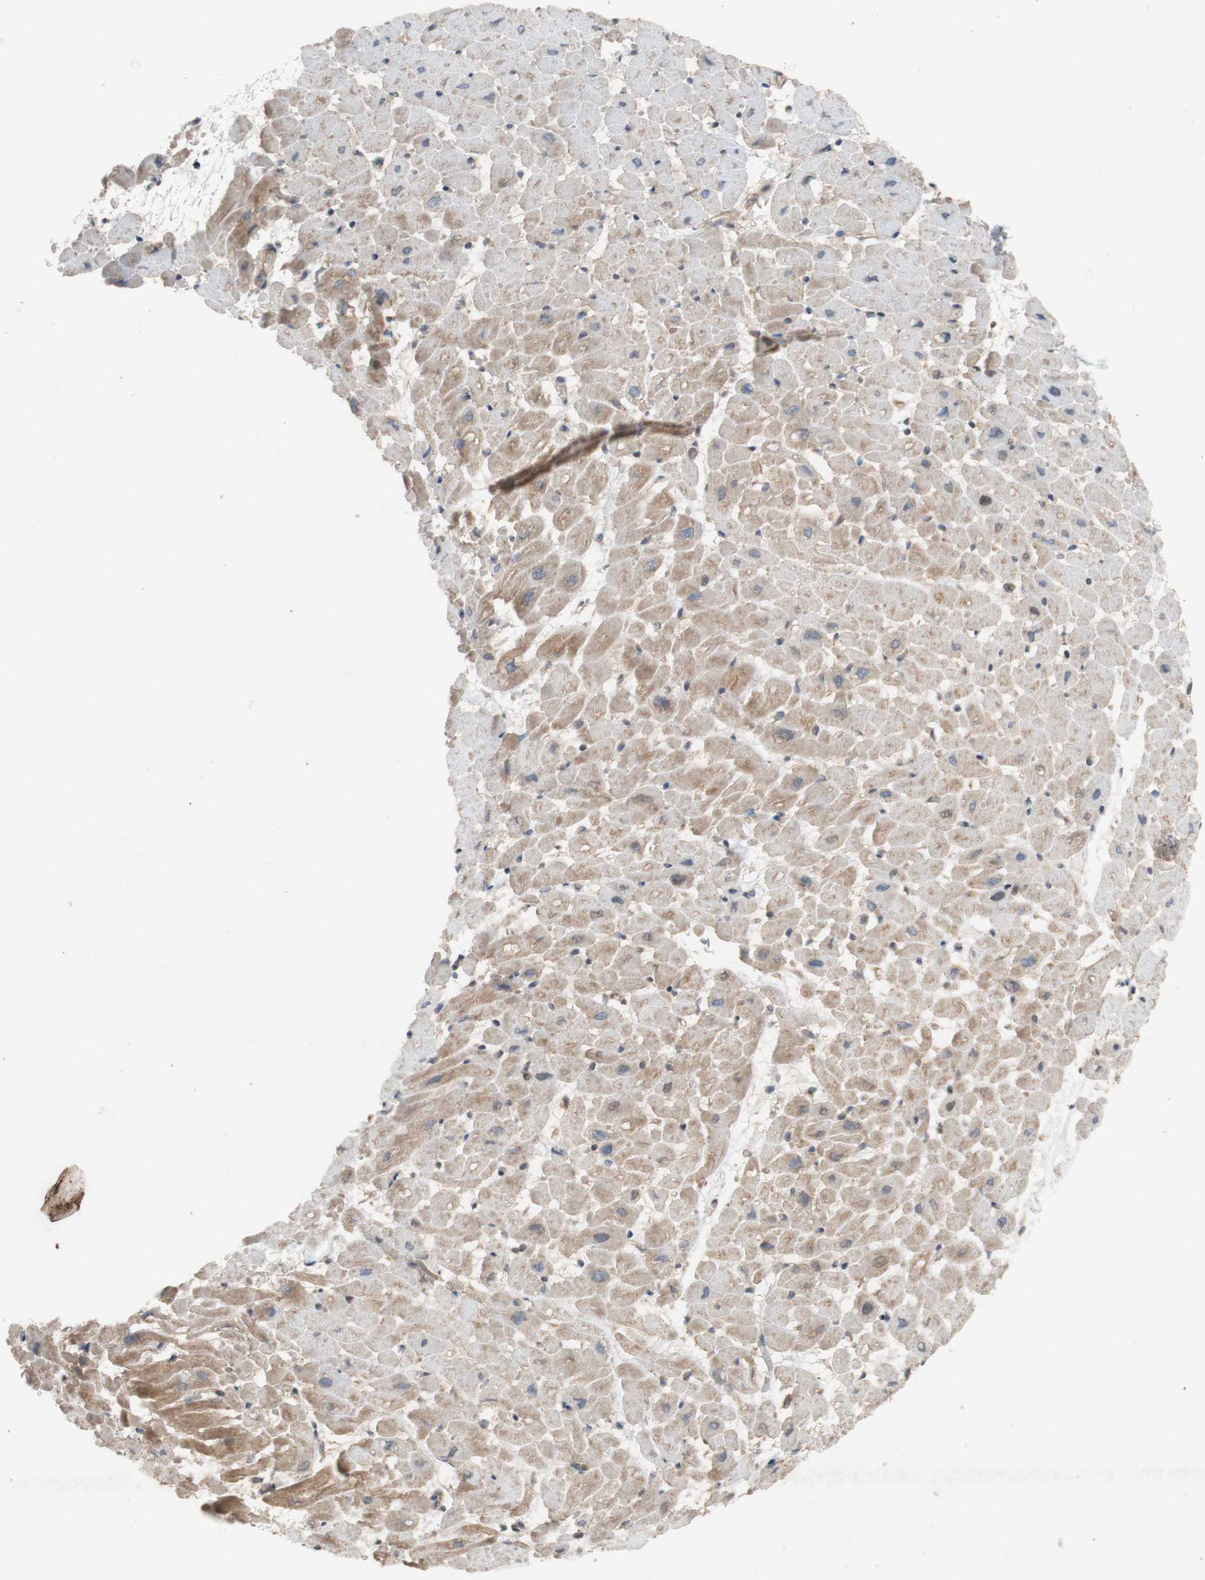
{"staining": {"intensity": "moderate", "quantity": "25%-75%", "location": "cytoplasmic/membranous"}, "tissue": "heart muscle", "cell_type": "Cardiomyocytes", "image_type": "normal", "snomed": [{"axis": "morphology", "description": "Normal tissue, NOS"}, {"axis": "topography", "description": "Heart"}], "caption": "This is a photomicrograph of IHC staining of normal heart muscle, which shows moderate positivity in the cytoplasmic/membranous of cardiomyocytes.", "gene": "TST", "patient": {"sex": "male", "age": 45}}